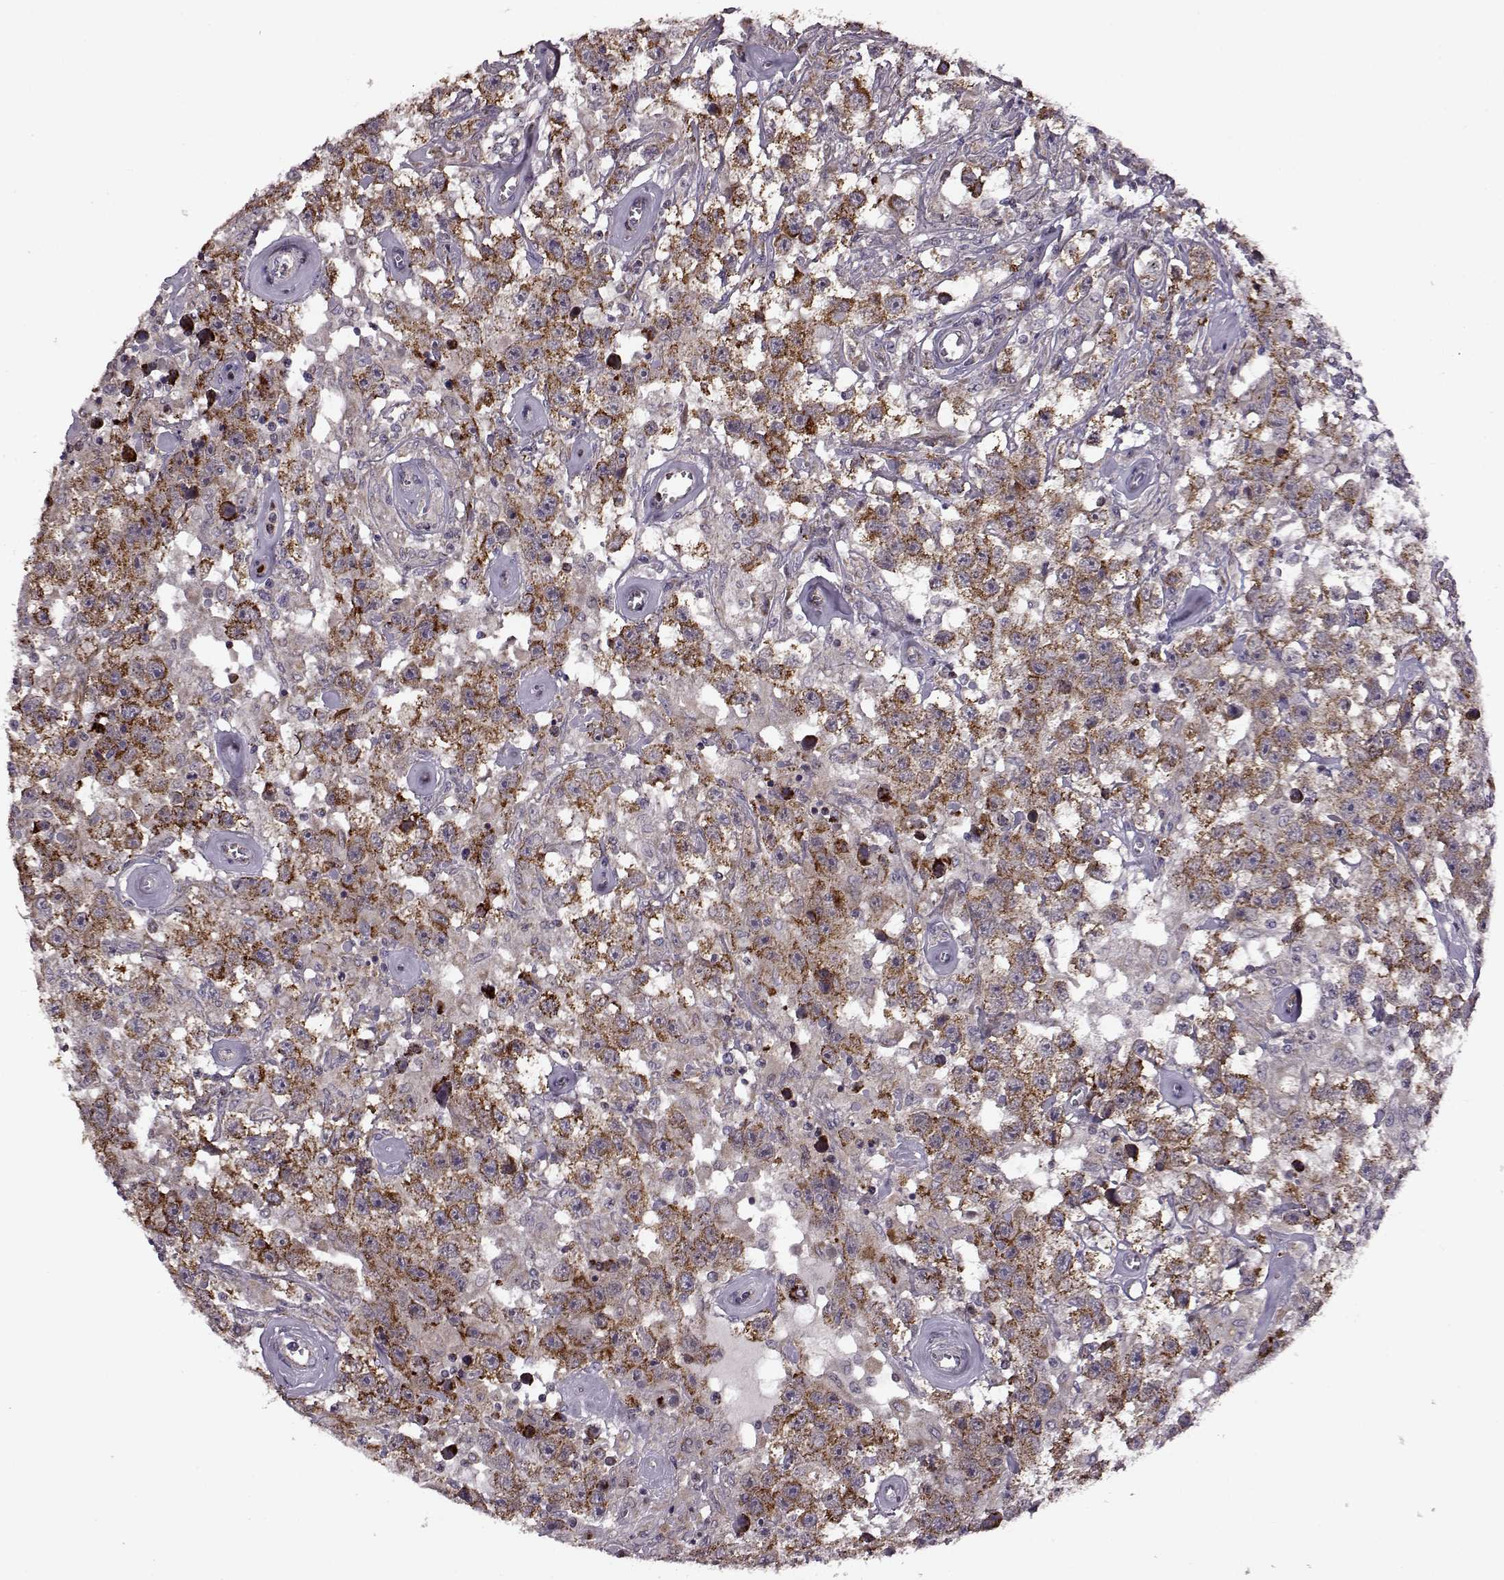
{"staining": {"intensity": "strong", "quantity": ">75%", "location": "cytoplasmic/membranous"}, "tissue": "testis cancer", "cell_type": "Tumor cells", "image_type": "cancer", "snomed": [{"axis": "morphology", "description": "Seminoma, NOS"}, {"axis": "topography", "description": "Testis"}], "caption": "This is an image of immunohistochemistry staining of testis cancer, which shows strong expression in the cytoplasmic/membranous of tumor cells.", "gene": "MTSS1", "patient": {"sex": "male", "age": 43}}